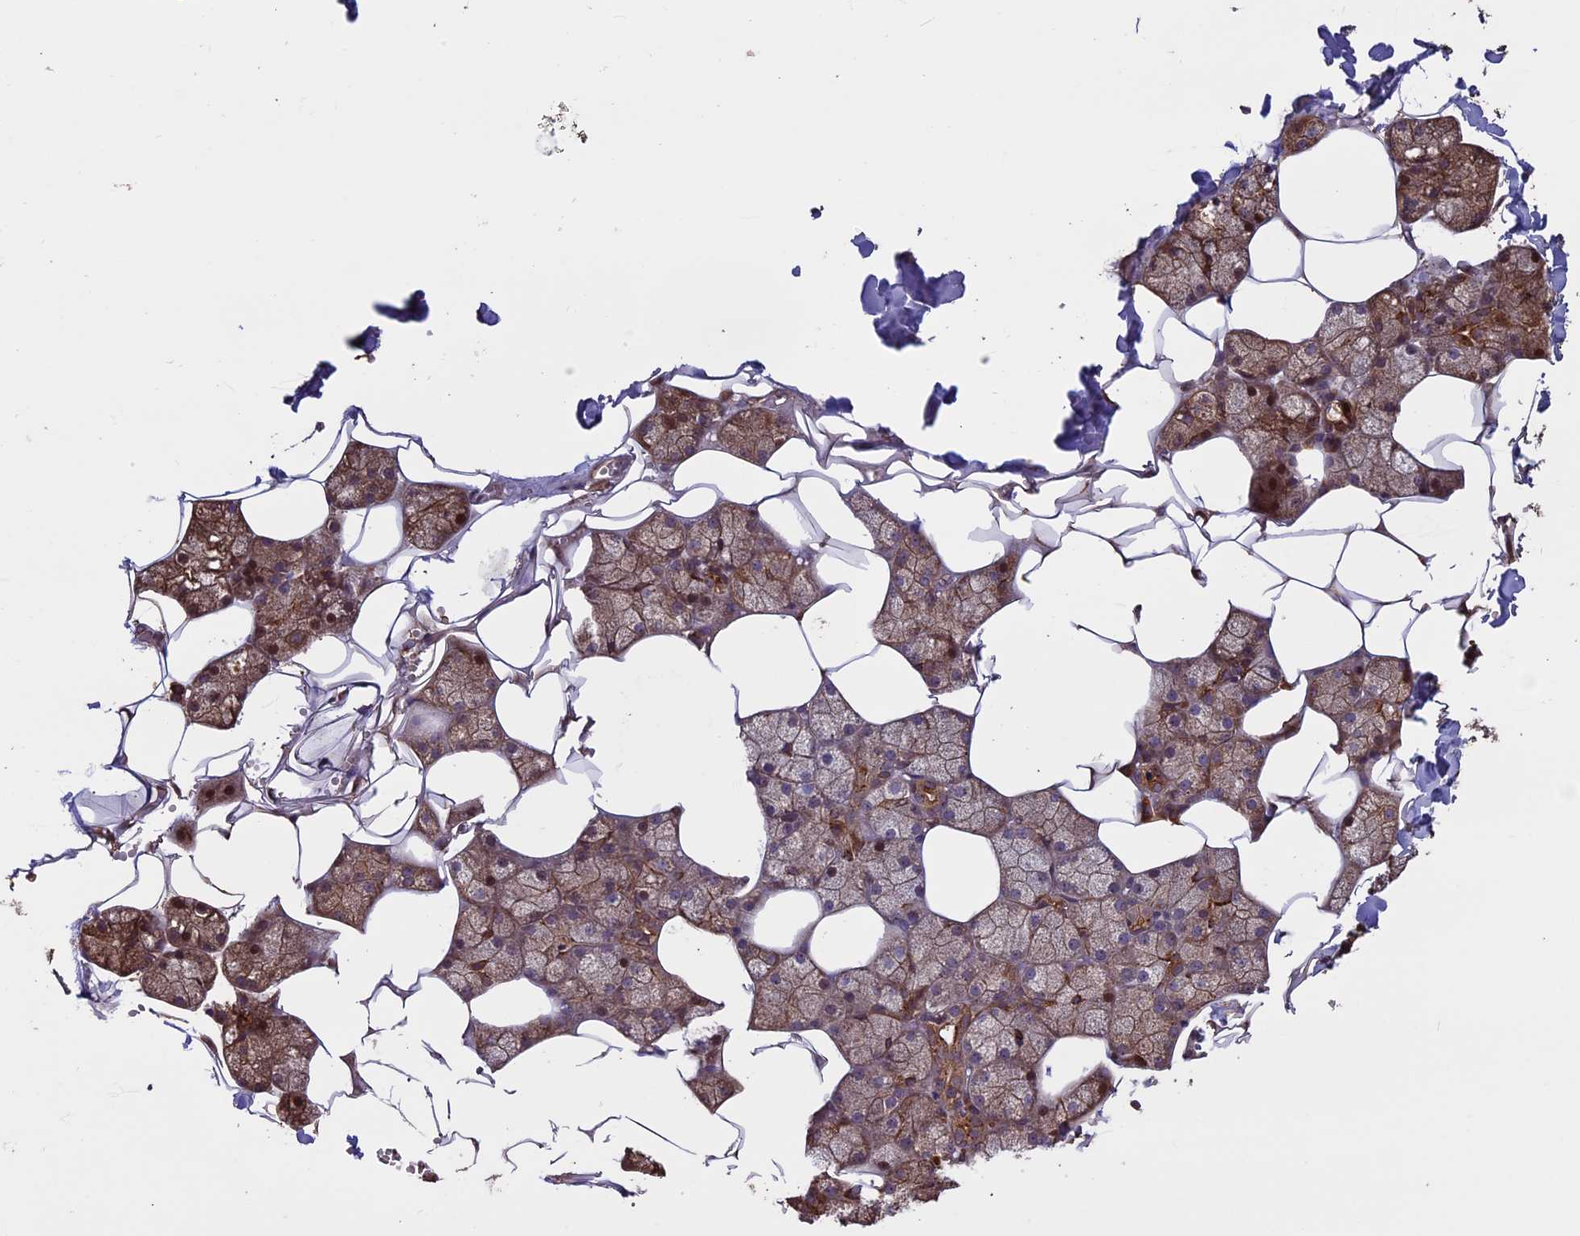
{"staining": {"intensity": "moderate", "quantity": "25%-75%", "location": "cytoplasmic/membranous"}, "tissue": "salivary gland", "cell_type": "Glandular cells", "image_type": "normal", "snomed": [{"axis": "morphology", "description": "Normal tissue, NOS"}, {"axis": "topography", "description": "Salivary gland"}], "caption": "Protein expression analysis of unremarkable human salivary gland reveals moderate cytoplasmic/membranous expression in about 25%-75% of glandular cells. (DAB = brown stain, brightfield microscopy at high magnification).", "gene": "VWA3A", "patient": {"sex": "male", "age": 62}}